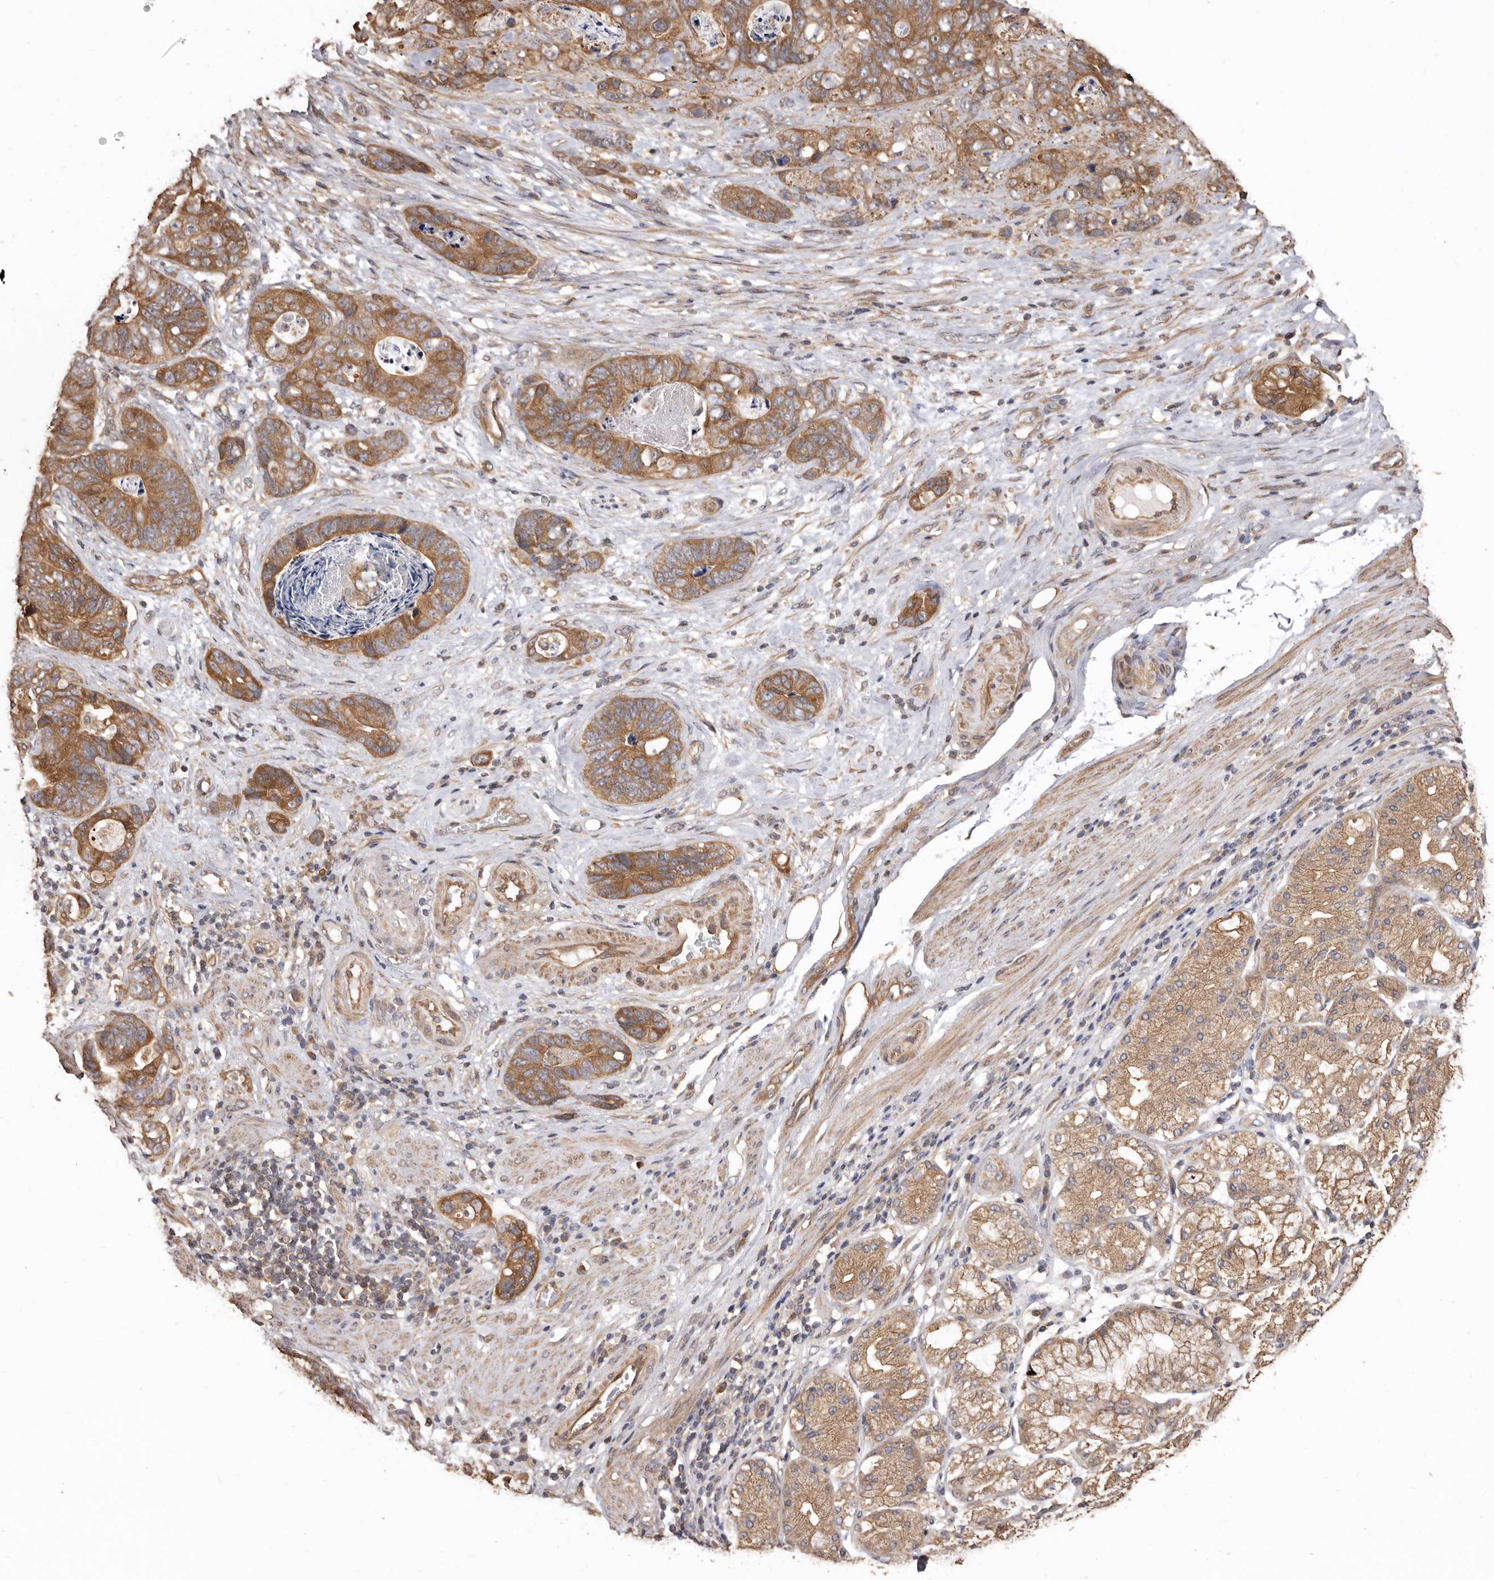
{"staining": {"intensity": "moderate", "quantity": ">75%", "location": "cytoplasmic/membranous"}, "tissue": "stomach cancer", "cell_type": "Tumor cells", "image_type": "cancer", "snomed": [{"axis": "morphology", "description": "Normal tissue, NOS"}, {"axis": "morphology", "description": "Adenocarcinoma, NOS"}, {"axis": "topography", "description": "Stomach"}], "caption": "This is an image of IHC staining of stomach cancer, which shows moderate staining in the cytoplasmic/membranous of tumor cells.", "gene": "COQ8B", "patient": {"sex": "female", "age": 89}}